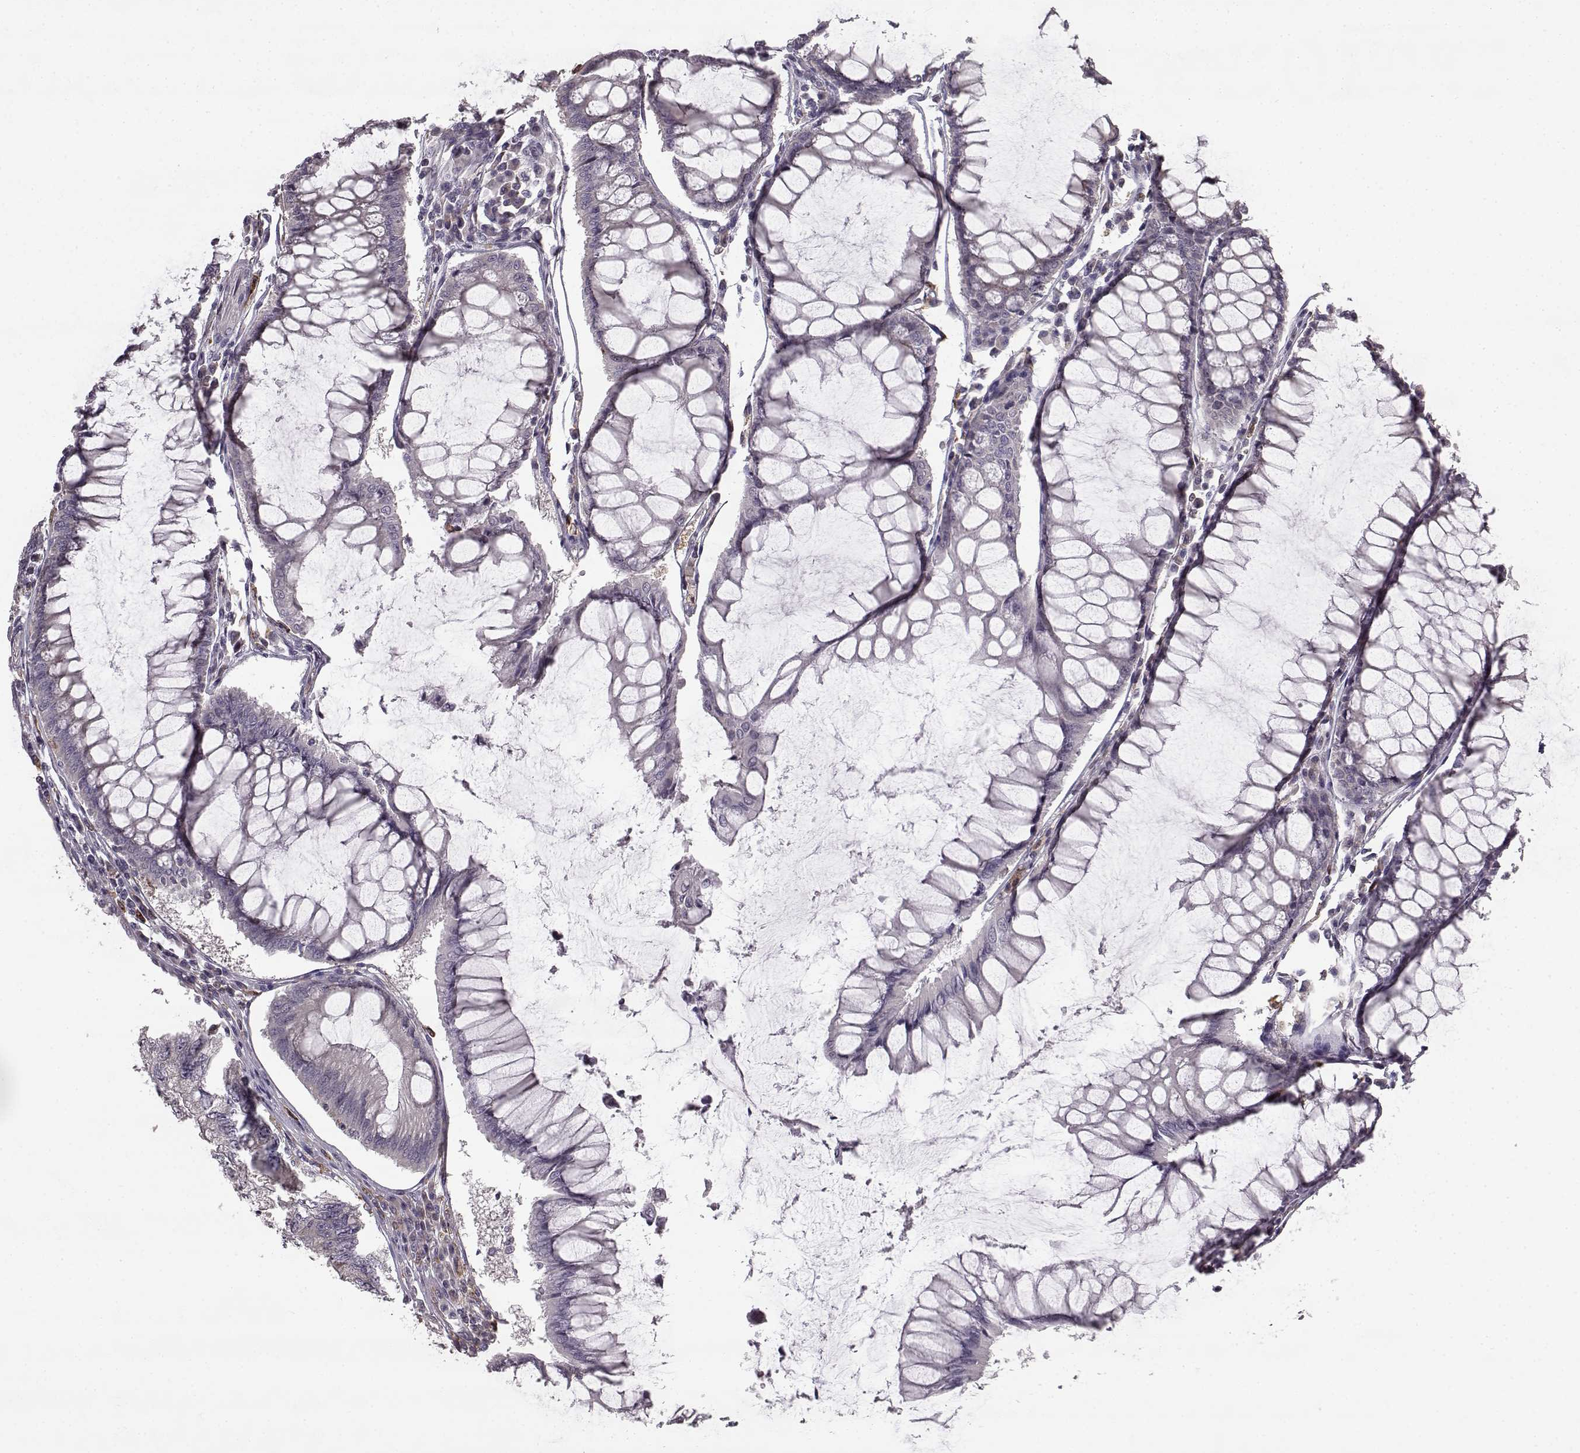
{"staining": {"intensity": "negative", "quantity": "none", "location": "none"}, "tissue": "colorectal cancer", "cell_type": "Tumor cells", "image_type": "cancer", "snomed": [{"axis": "morphology", "description": "Adenocarcinoma, NOS"}, {"axis": "topography", "description": "Colon"}], "caption": "The immunohistochemistry histopathology image has no significant expression in tumor cells of colorectal cancer tissue.", "gene": "SPAG17", "patient": {"sex": "female", "age": 65}}